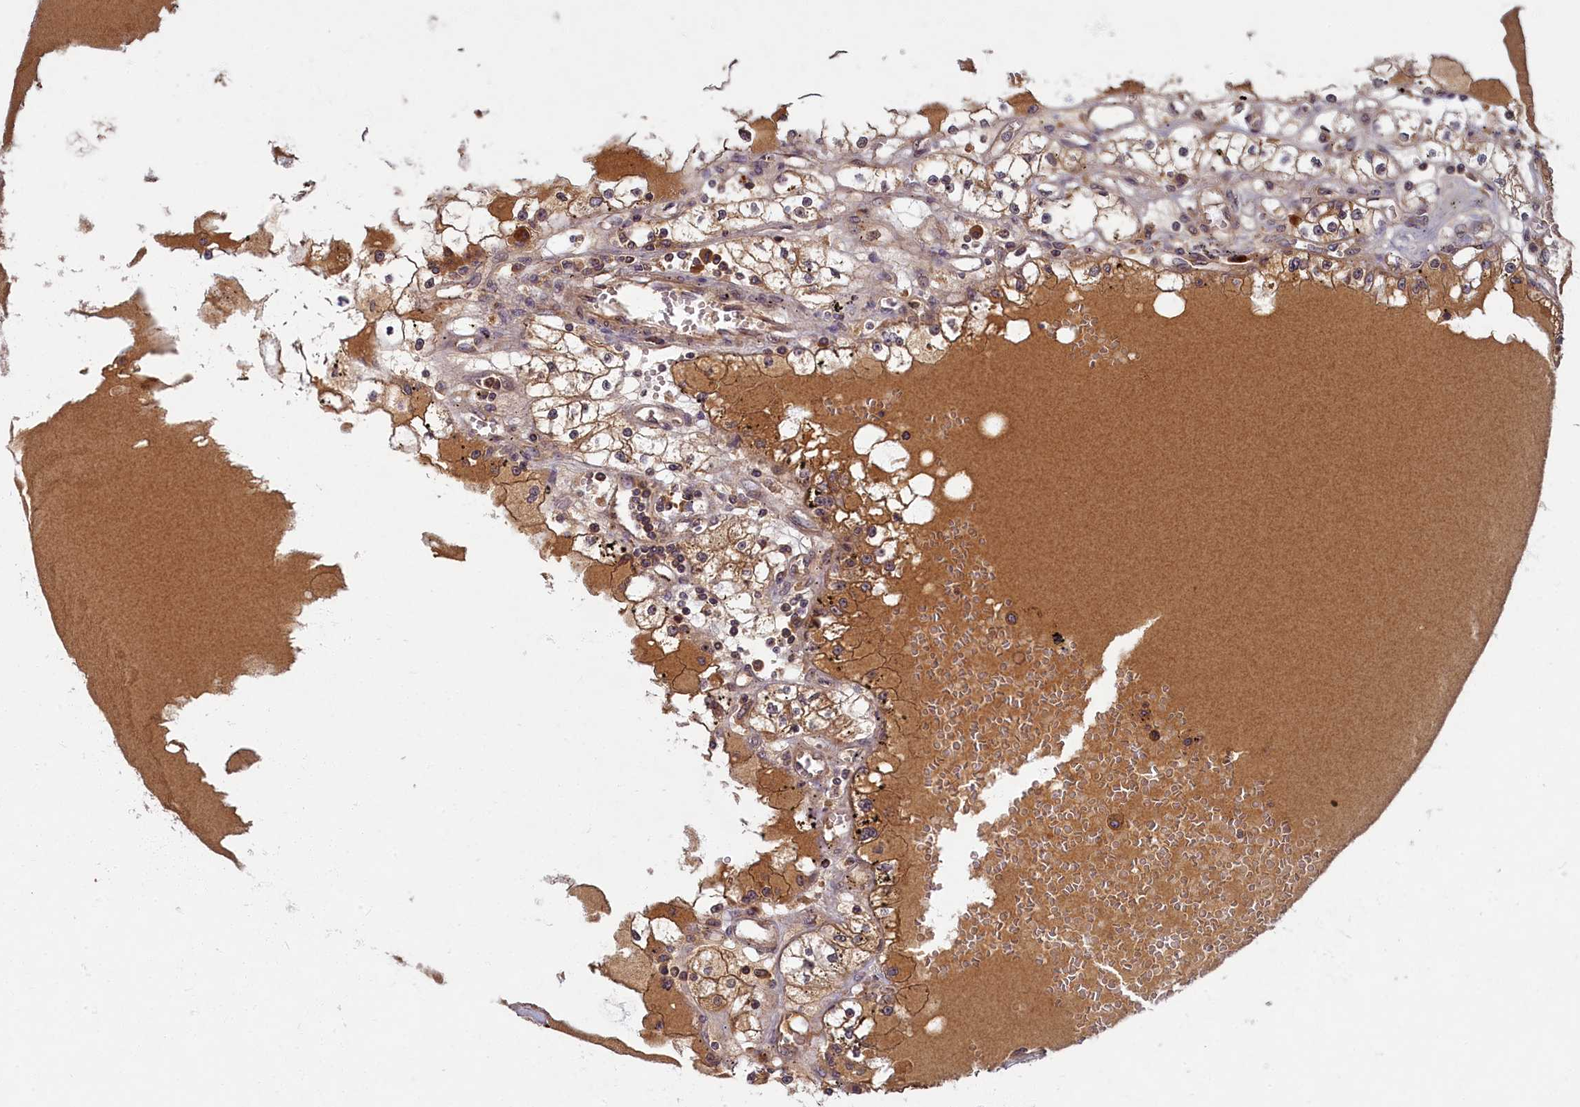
{"staining": {"intensity": "weak", "quantity": "25%-75%", "location": "cytoplasmic/membranous"}, "tissue": "renal cancer", "cell_type": "Tumor cells", "image_type": "cancer", "snomed": [{"axis": "morphology", "description": "Adenocarcinoma, NOS"}, {"axis": "topography", "description": "Kidney"}], "caption": "An immunohistochemistry micrograph of neoplastic tissue is shown. Protein staining in brown labels weak cytoplasmic/membranous positivity in adenocarcinoma (renal) within tumor cells.", "gene": "BICD1", "patient": {"sex": "male", "age": 56}}